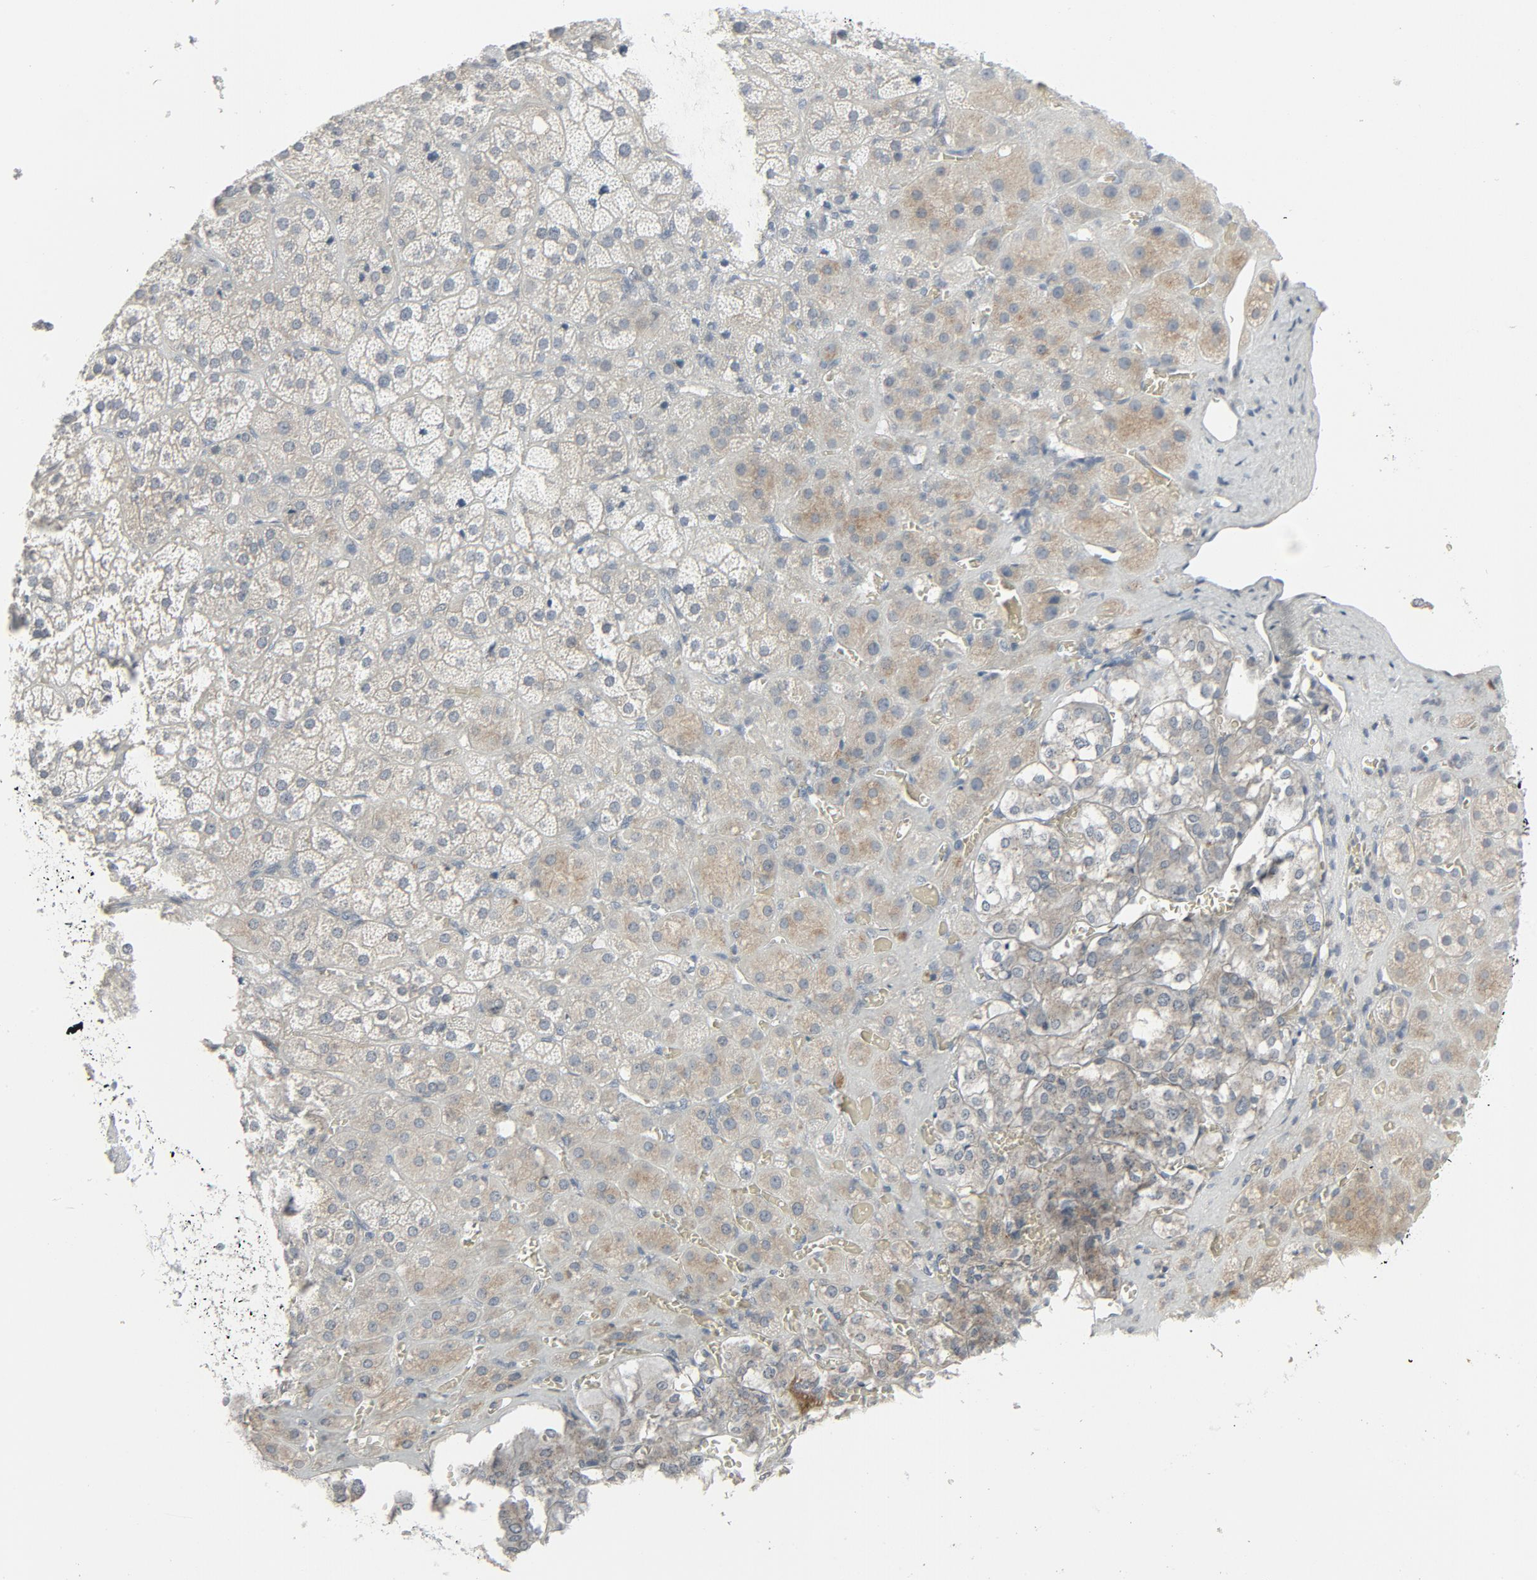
{"staining": {"intensity": "weak", "quantity": "25%-75%", "location": "cytoplasmic/membranous"}, "tissue": "adrenal gland", "cell_type": "Glandular cells", "image_type": "normal", "snomed": [{"axis": "morphology", "description": "Normal tissue, NOS"}, {"axis": "topography", "description": "Adrenal gland"}], "caption": "Immunohistochemical staining of benign human adrenal gland displays 25%-75% levels of weak cytoplasmic/membranous protein expression in about 25%-75% of glandular cells. The staining is performed using DAB brown chromogen to label protein expression. The nuclei are counter-stained blue using hematoxylin.", "gene": "FGFR3", "patient": {"sex": "female", "age": 71}}